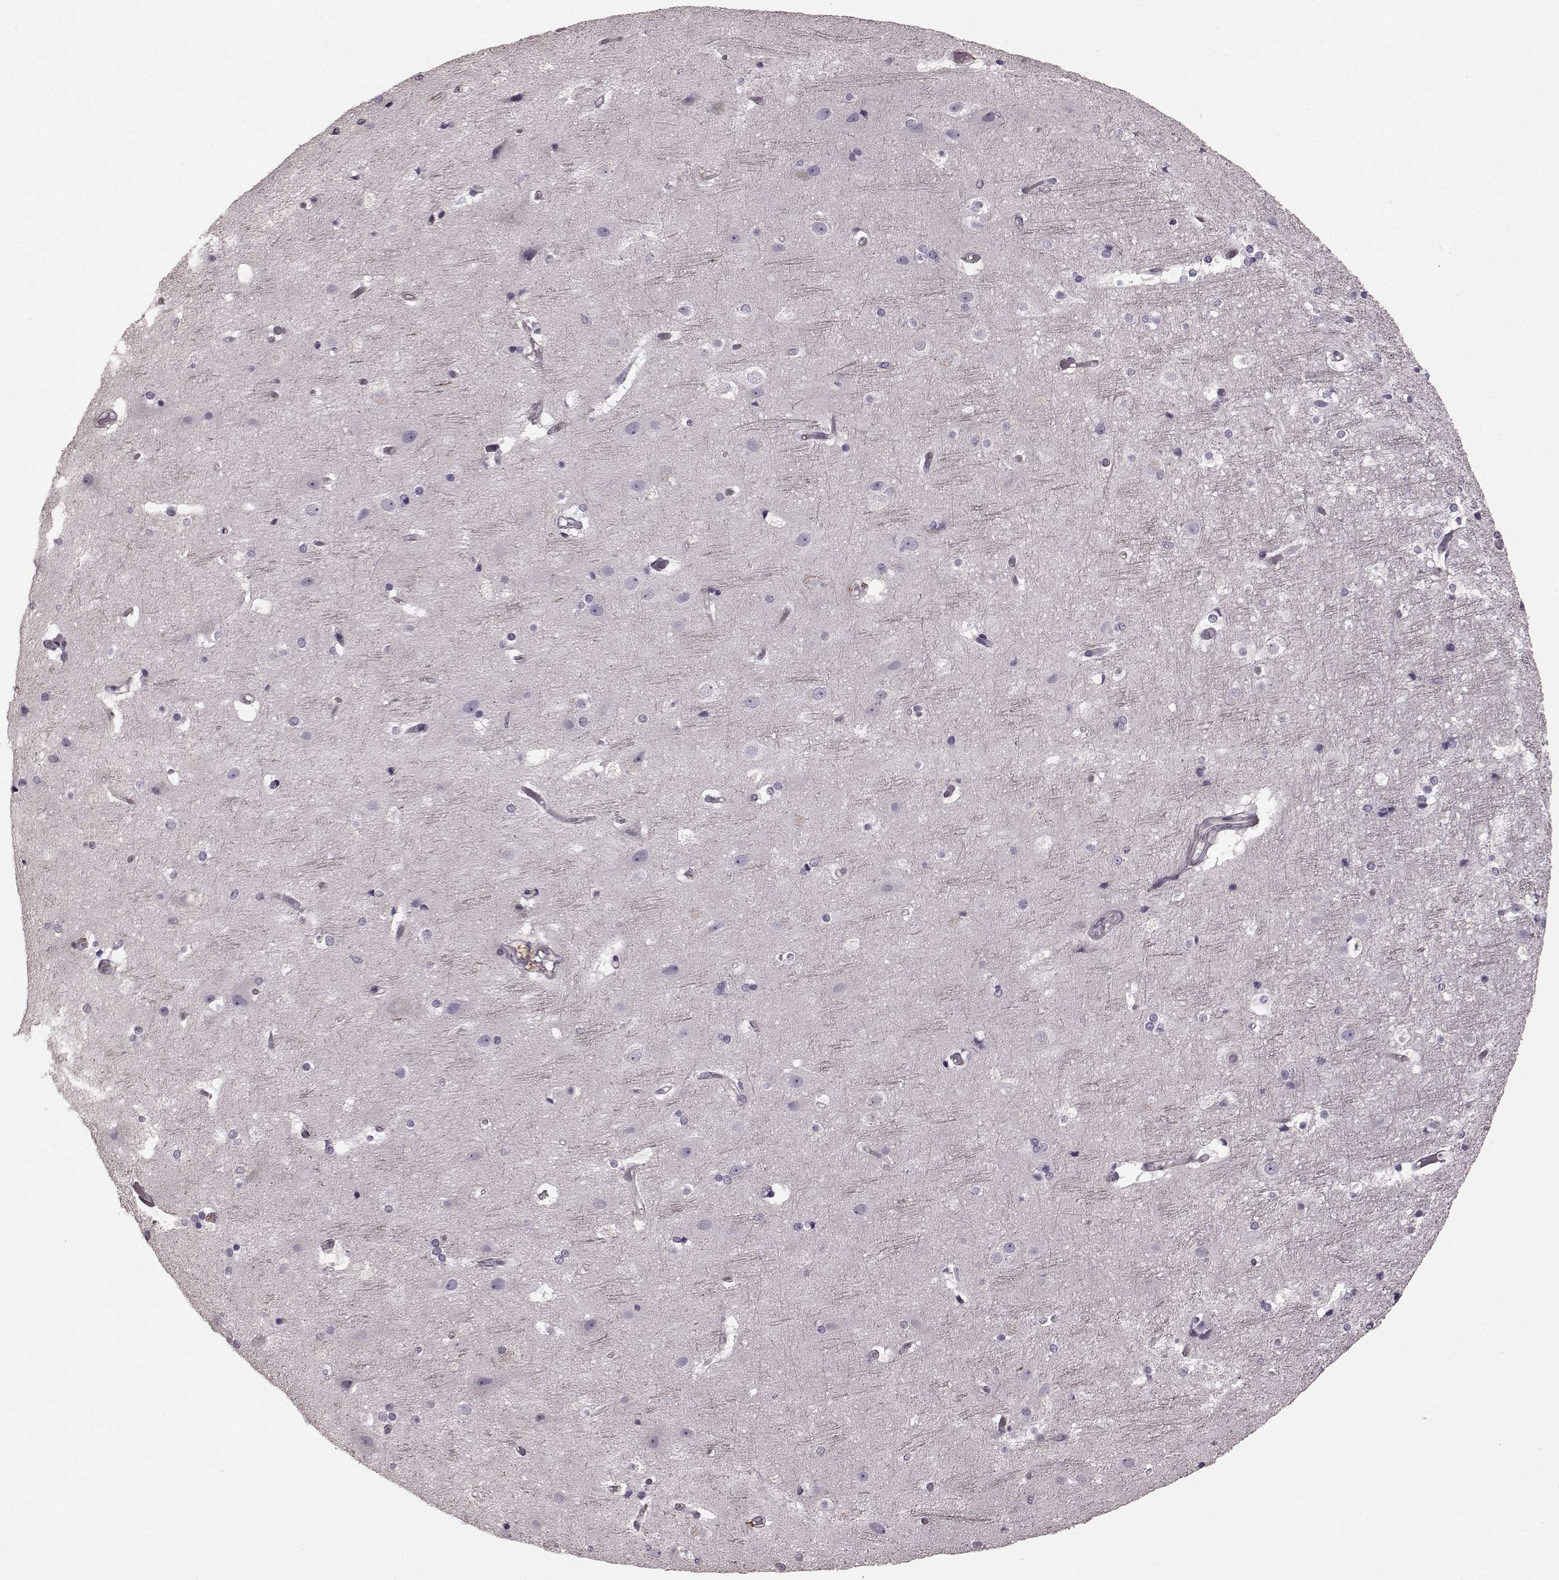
{"staining": {"intensity": "negative", "quantity": "none", "location": "none"}, "tissue": "cerebral cortex", "cell_type": "Endothelial cells", "image_type": "normal", "snomed": [{"axis": "morphology", "description": "Normal tissue, NOS"}, {"axis": "topography", "description": "Cerebral cortex"}], "caption": "A high-resolution histopathology image shows IHC staining of unremarkable cerebral cortex, which shows no significant positivity in endothelial cells.", "gene": "GRK1", "patient": {"sex": "female", "age": 52}}